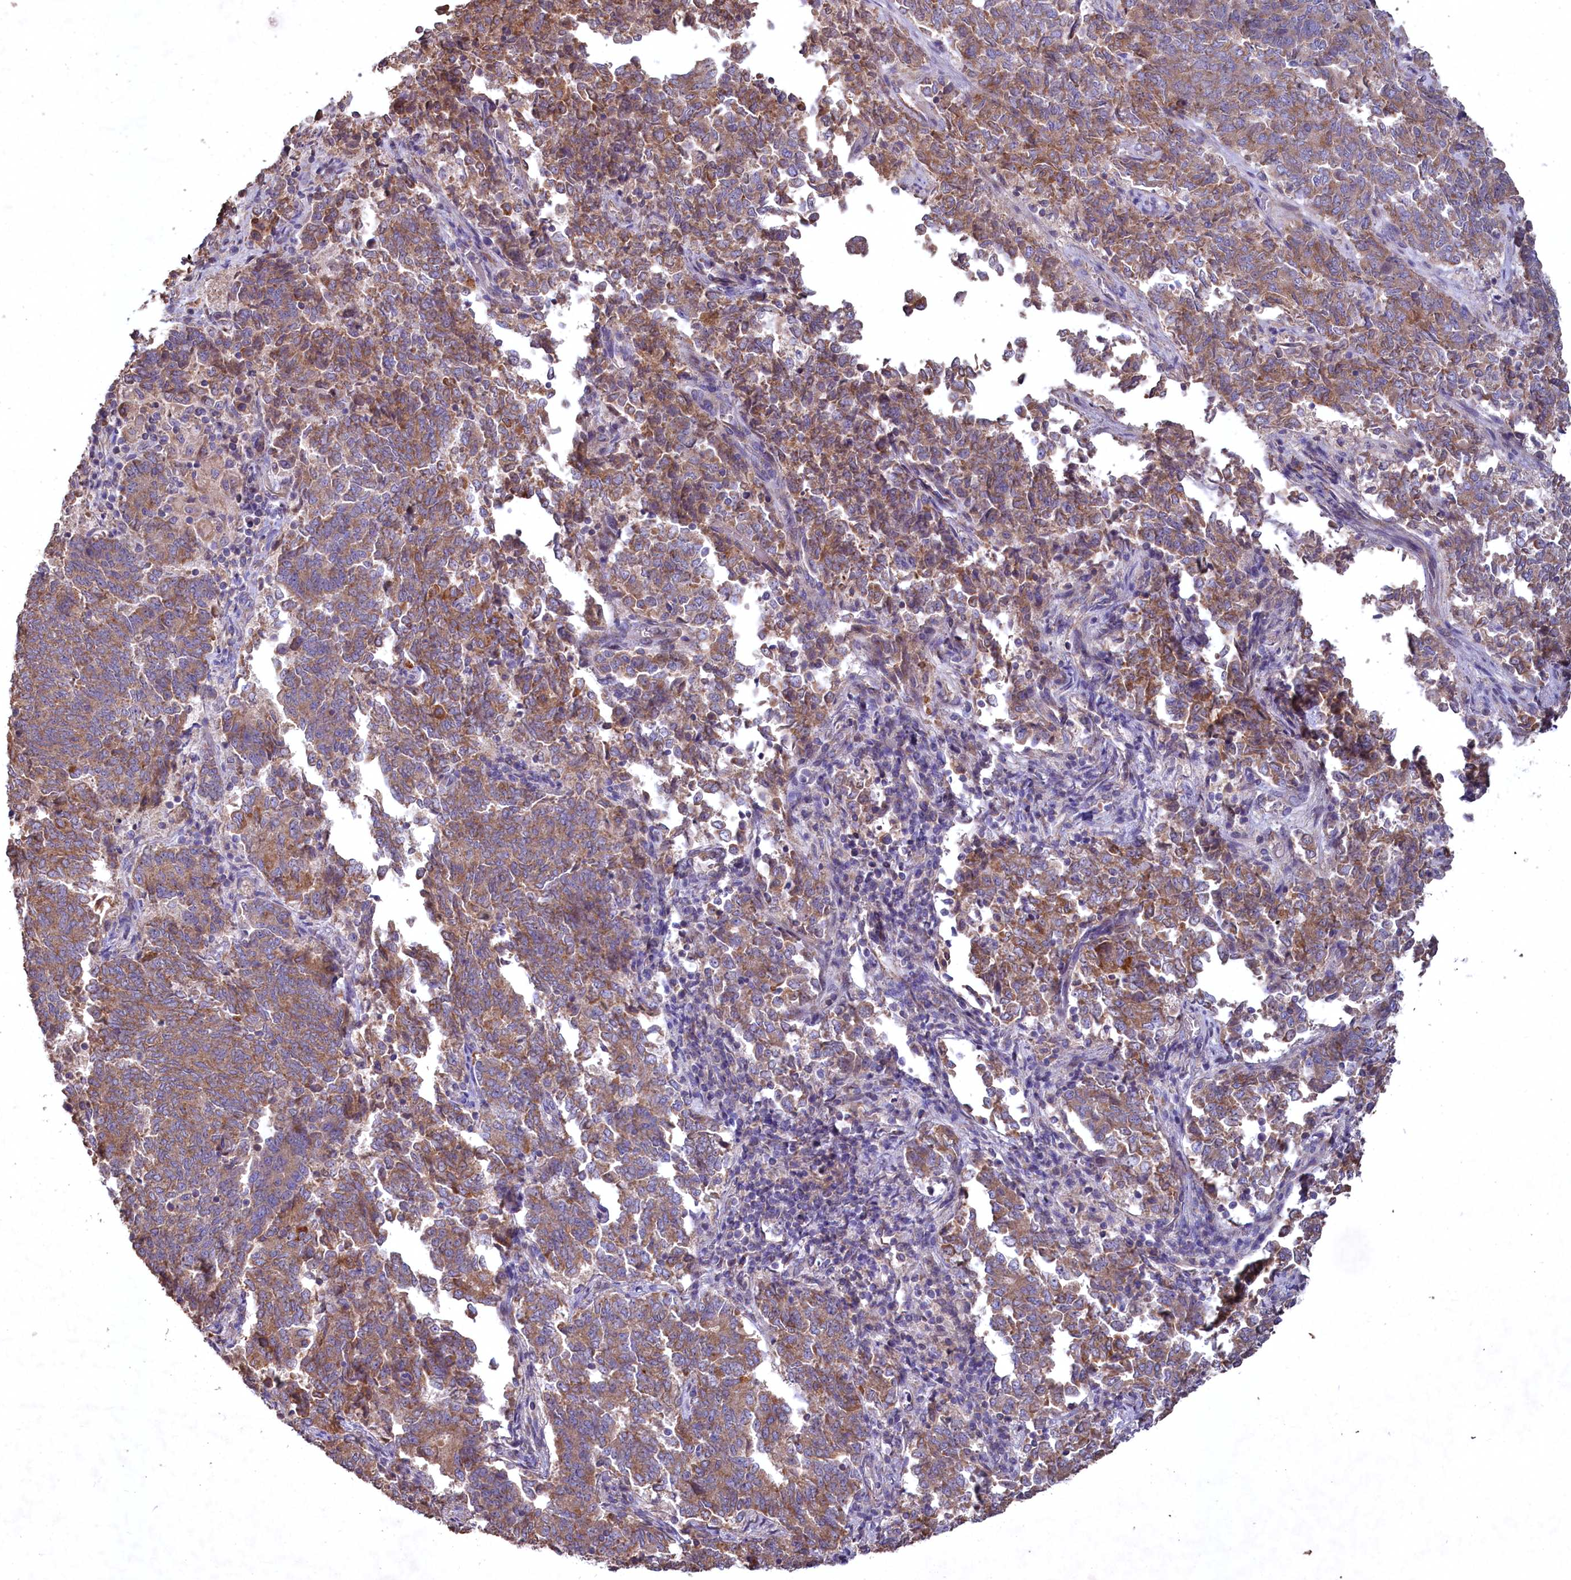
{"staining": {"intensity": "moderate", "quantity": ">75%", "location": "cytoplasmic/membranous"}, "tissue": "endometrial cancer", "cell_type": "Tumor cells", "image_type": "cancer", "snomed": [{"axis": "morphology", "description": "Adenocarcinoma, NOS"}, {"axis": "topography", "description": "Endometrium"}], "caption": "Immunohistochemistry photomicrograph of neoplastic tissue: endometrial adenocarcinoma stained using immunohistochemistry (IHC) demonstrates medium levels of moderate protein expression localized specifically in the cytoplasmic/membranous of tumor cells, appearing as a cytoplasmic/membranous brown color.", "gene": "FUNDC1", "patient": {"sex": "female", "age": 80}}